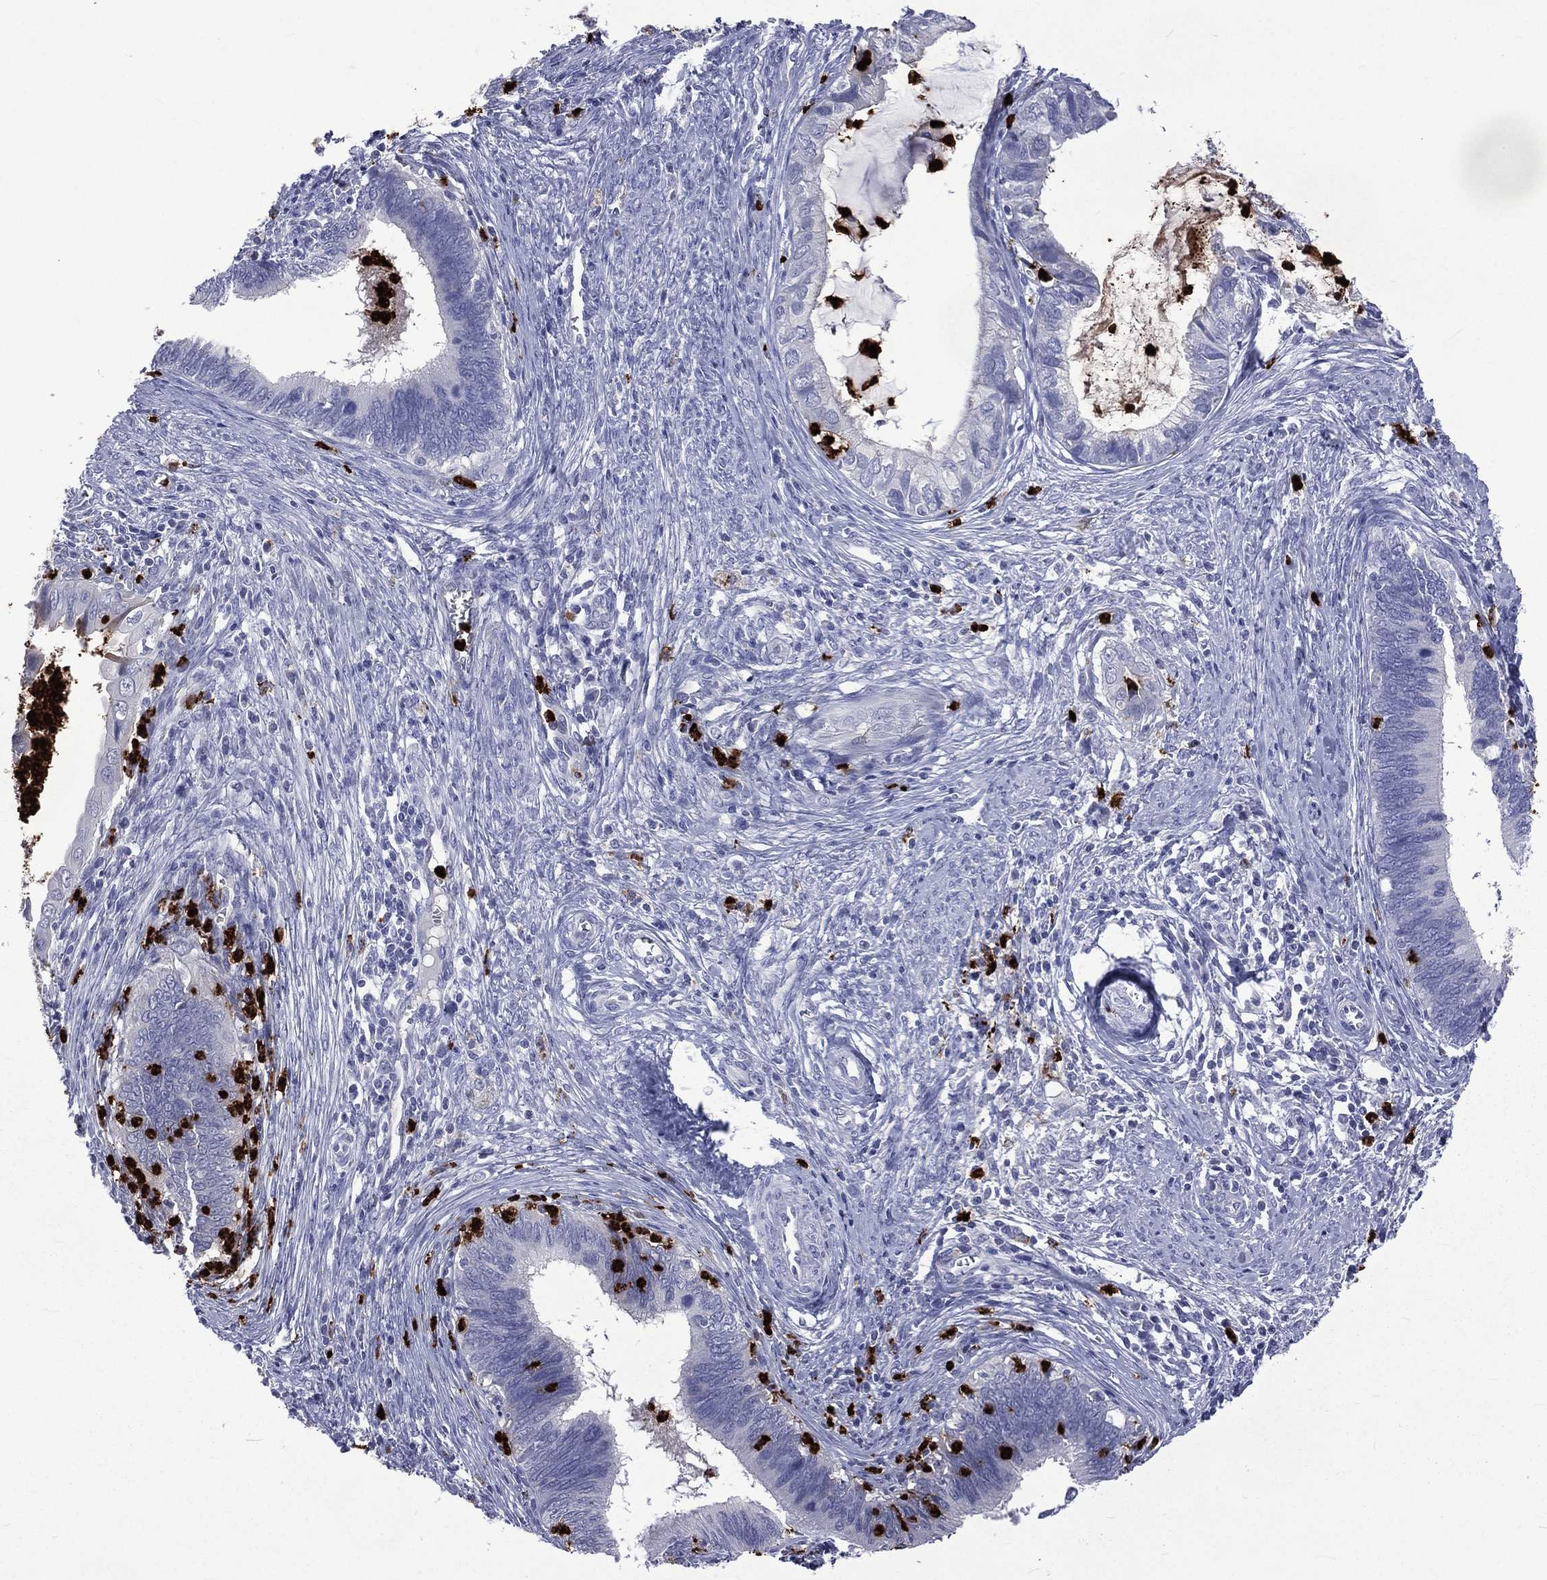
{"staining": {"intensity": "negative", "quantity": "none", "location": "none"}, "tissue": "cervical cancer", "cell_type": "Tumor cells", "image_type": "cancer", "snomed": [{"axis": "morphology", "description": "Adenocarcinoma, NOS"}, {"axis": "topography", "description": "Cervix"}], "caption": "High magnification brightfield microscopy of cervical adenocarcinoma stained with DAB (3,3'-diaminobenzidine) (brown) and counterstained with hematoxylin (blue): tumor cells show no significant expression.", "gene": "ELANE", "patient": {"sex": "female", "age": 42}}